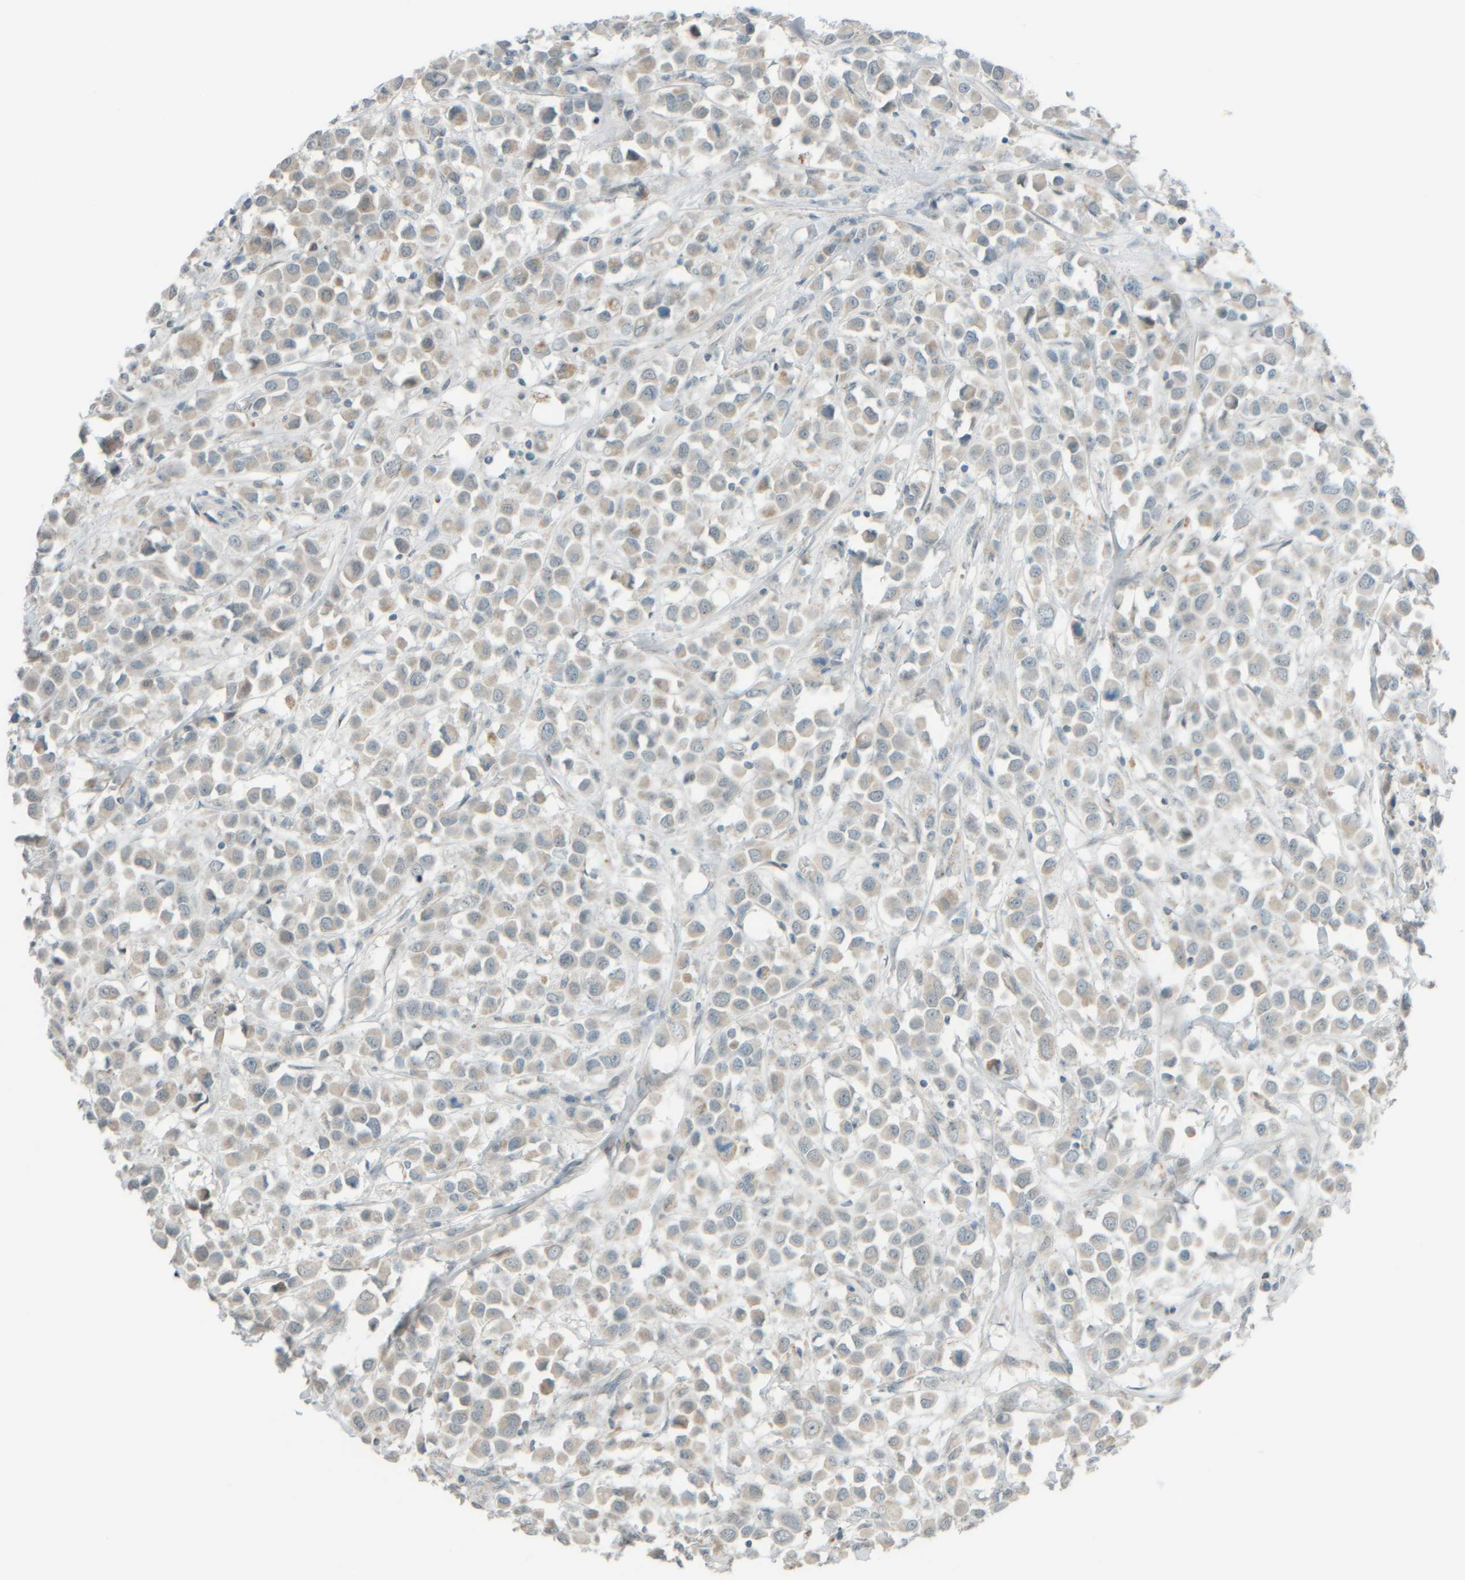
{"staining": {"intensity": "weak", "quantity": "25%-75%", "location": "cytoplasmic/membranous"}, "tissue": "breast cancer", "cell_type": "Tumor cells", "image_type": "cancer", "snomed": [{"axis": "morphology", "description": "Duct carcinoma"}, {"axis": "topography", "description": "Breast"}], "caption": "IHC of intraductal carcinoma (breast) shows low levels of weak cytoplasmic/membranous expression in about 25%-75% of tumor cells. (DAB (3,3'-diaminobenzidine) IHC, brown staining for protein, blue staining for nuclei).", "gene": "PTGES3L-AARSD1", "patient": {"sex": "female", "age": 61}}